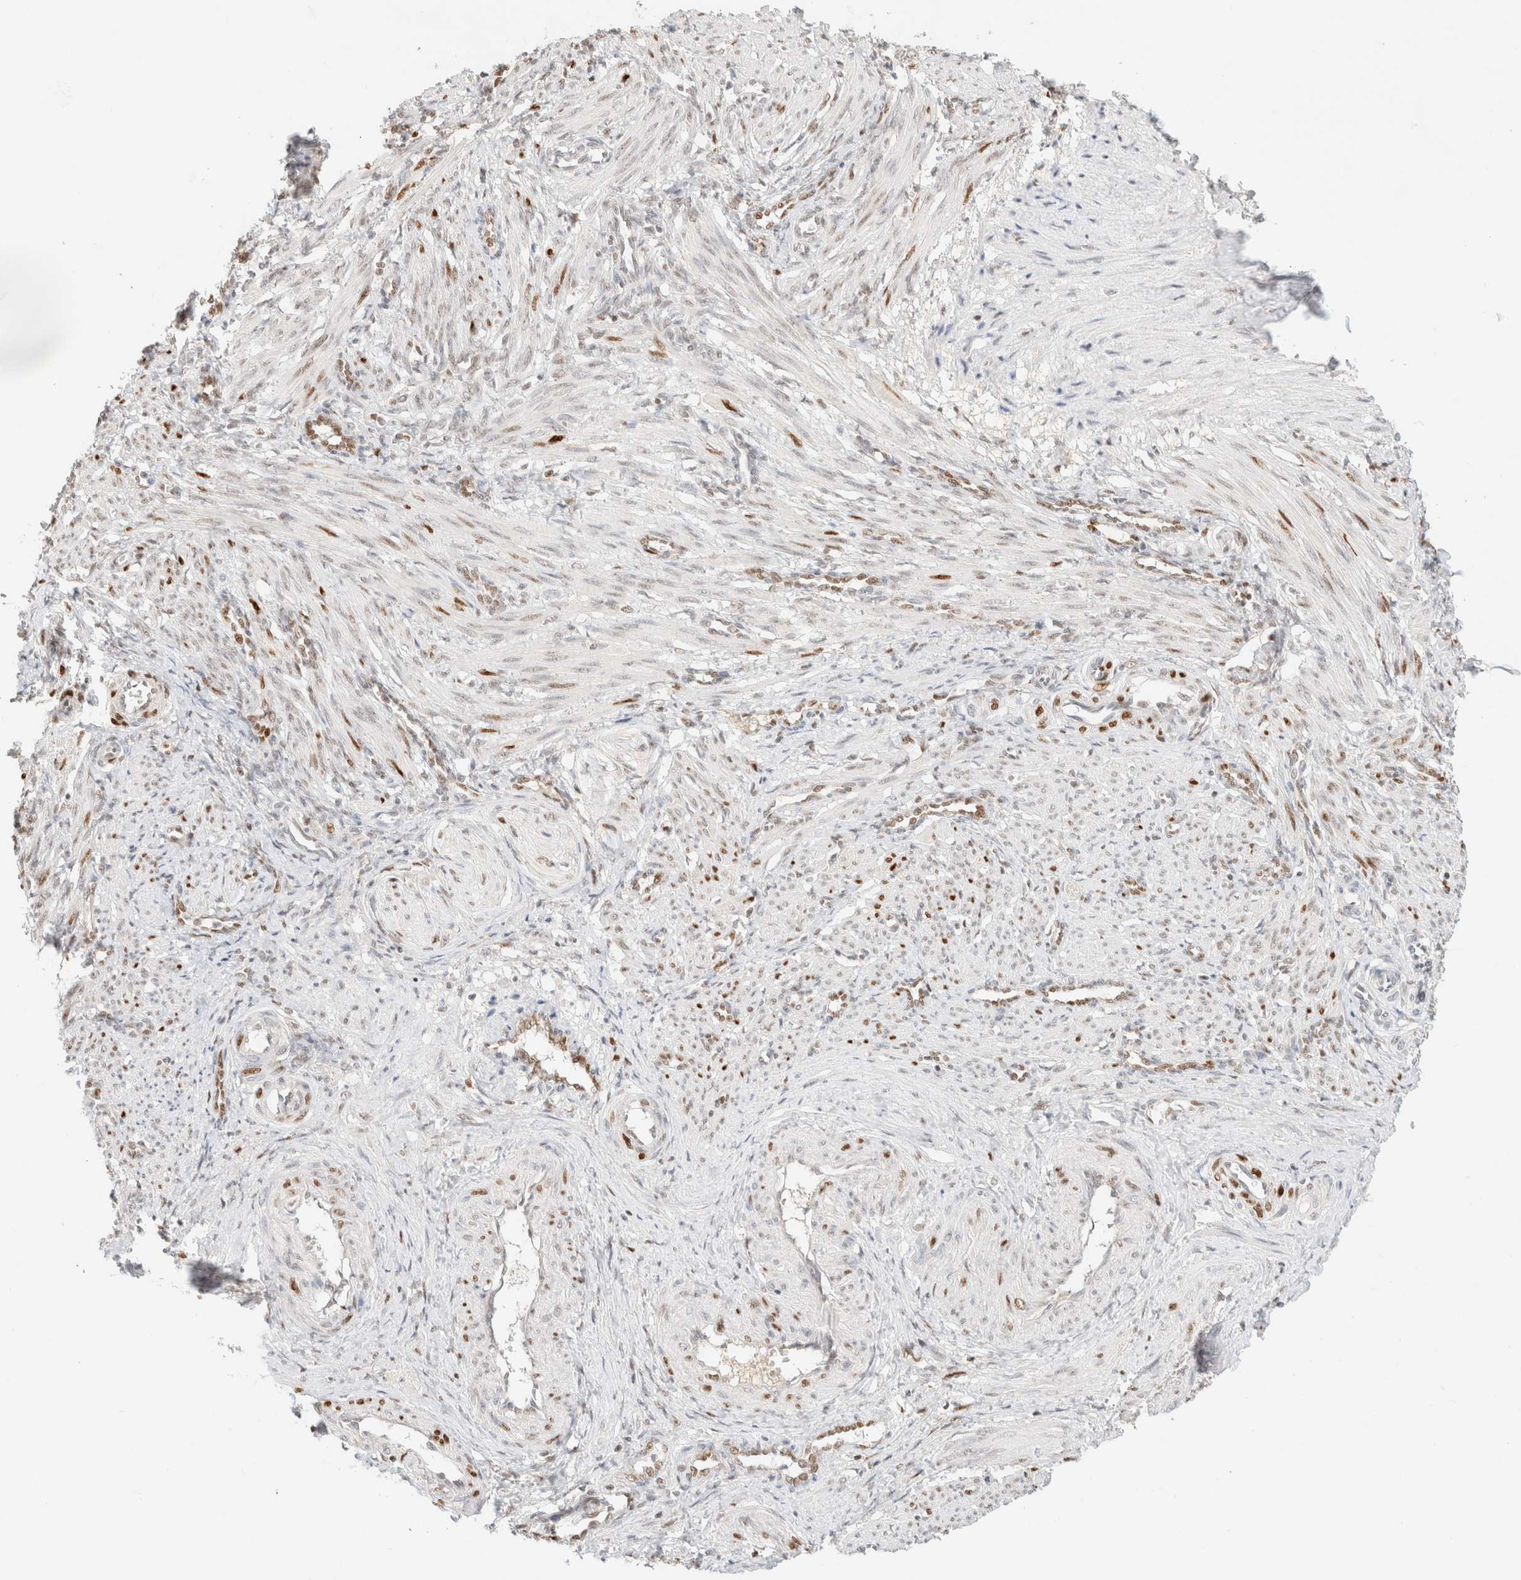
{"staining": {"intensity": "weak", "quantity": "25%-75%", "location": "nuclear"}, "tissue": "smooth muscle", "cell_type": "Smooth muscle cells", "image_type": "normal", "snomed": [{"axis": "morphology", "description": "Normal tissue, NOS"}, {"axis": "topography", "description": "Endometrium"}], "caption": "Smooth muscle stained with DAB immunohistochemistry (IHC) reveals low levels of weak nuclear positivity in approximately 25%-75% of smooth muscle cells. The staining was performed using DAB, with brown indicating positive protein expression. Nuclei are stained blue with hematoxylin.", "gene": "DDB2", "patient": {"sex": "female", "age": 33}}